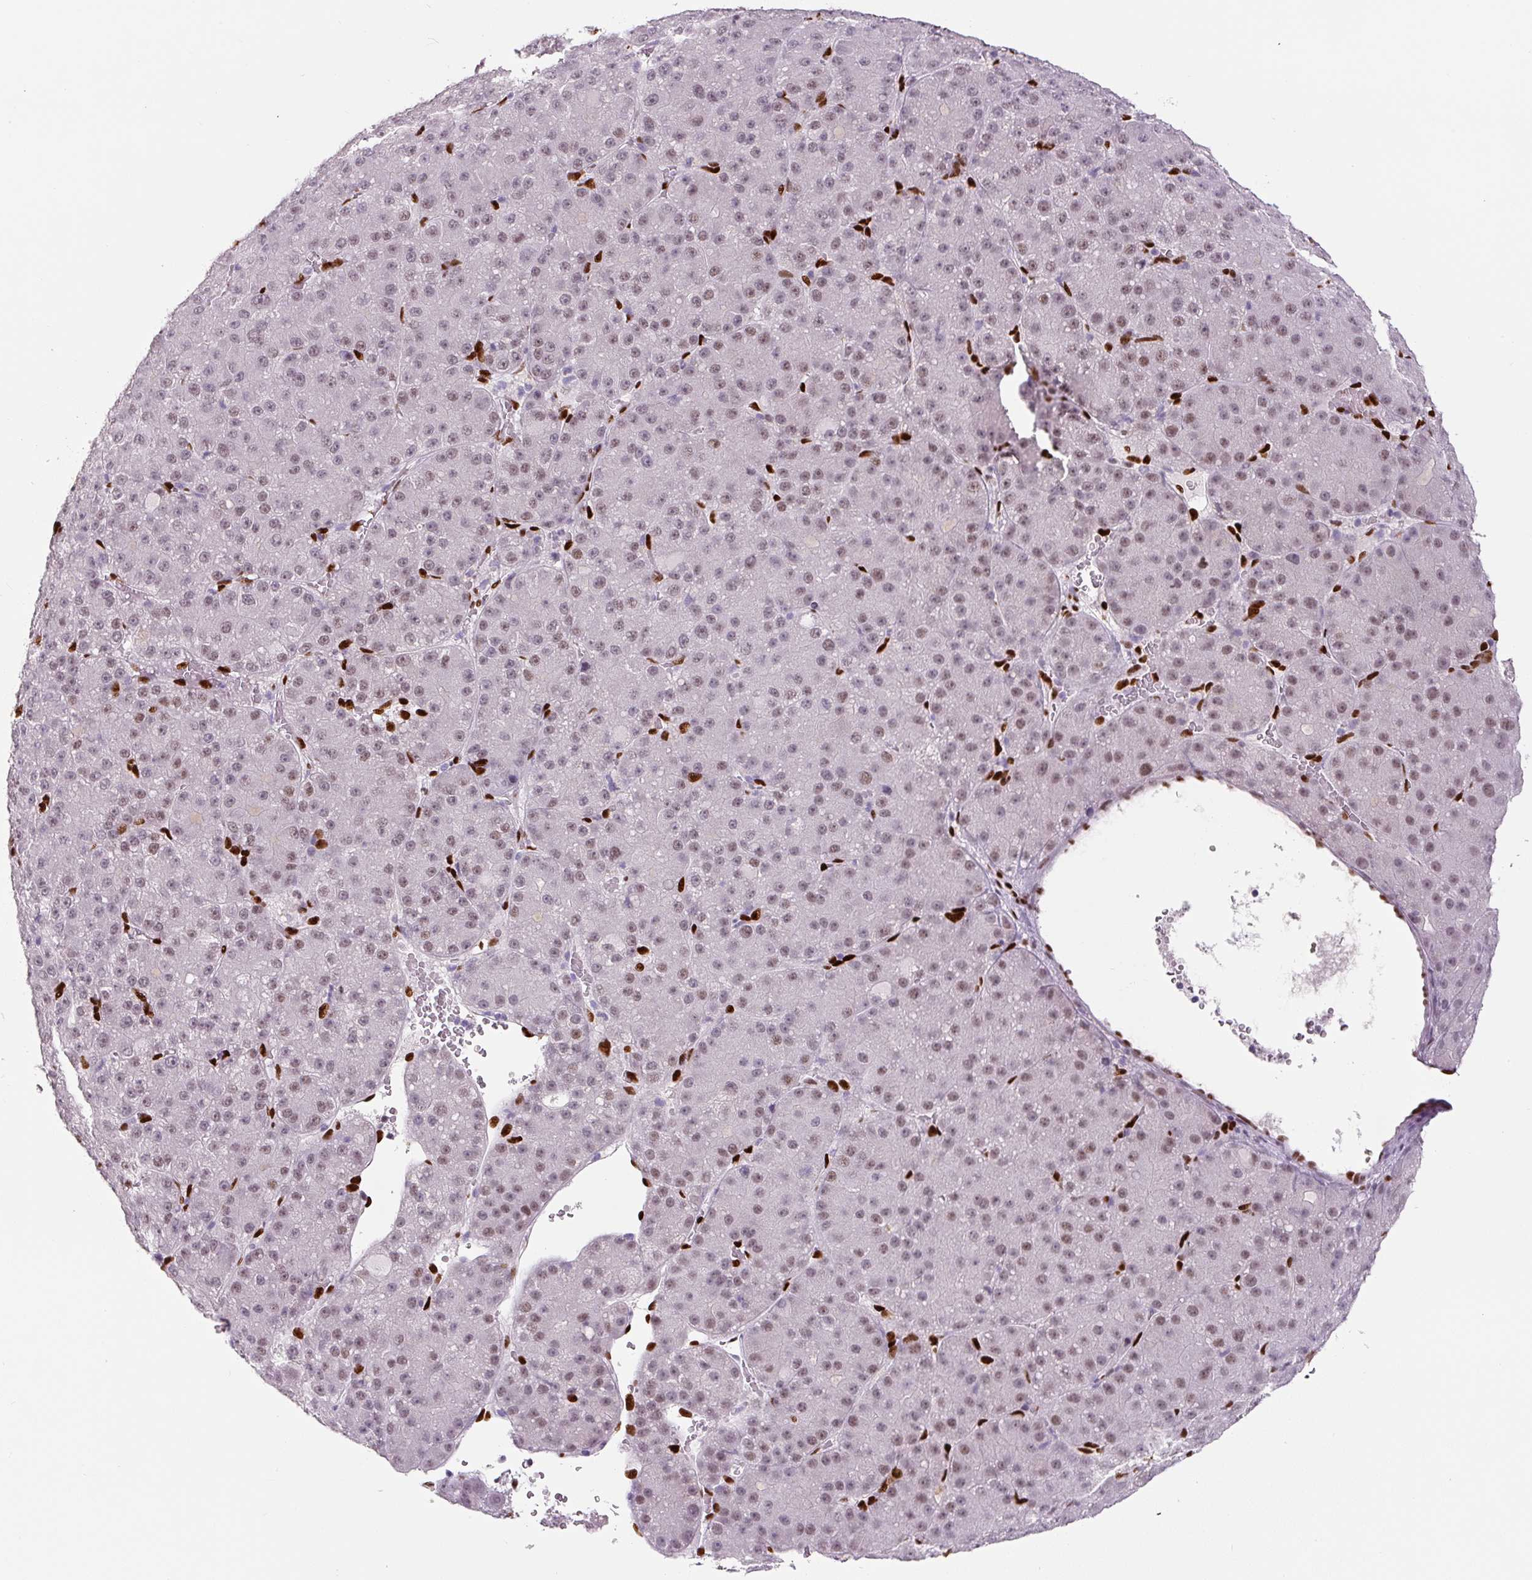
{"staining": {"intensity": "weak", "quantity": ">75%", "location": "nuclear"}, "tissue": "liver cancer", "cell_type": "Tumor cells", "image_type": "cancer", "snomed": [{"axis": "morphology", "description": "Carcinoma, Hepatocellular, NOS"}, {"axis": "topography", "description": "Liver"}], "caption": "A micrograph of human liver cancer (hepatocellular carcinoma) stained for a protein shows weak nuclear brown staining in tumor cells. (Brightfield microscopy of DAB IHC at high magnification).", "gene": "ZEB1", "patient": {"sex": "male", "age": 67}}